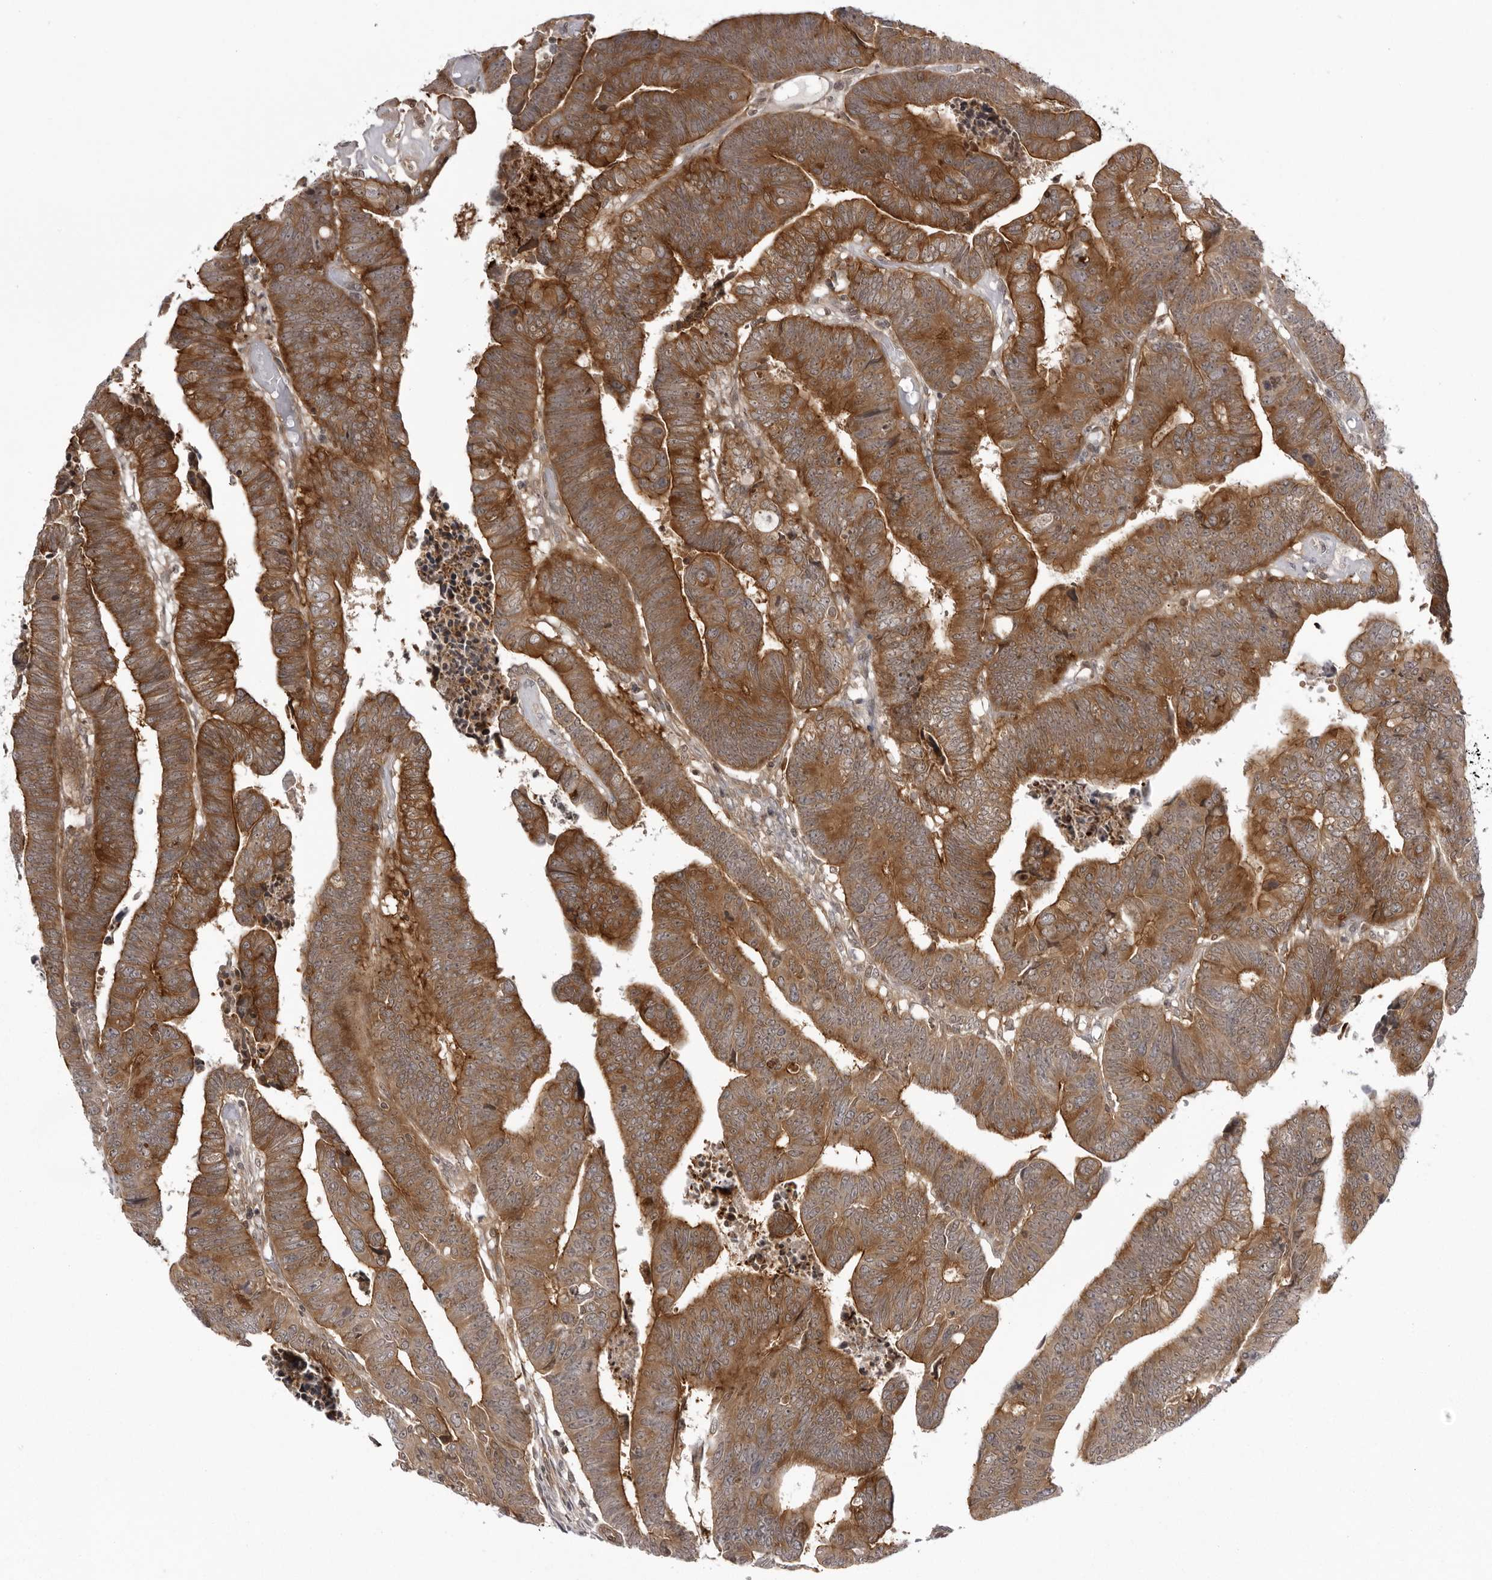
{"staining": {"intensity": "strong", "quantity": "25%-75%", "location": "cytoplasmic/membranous"}, "tissue": "colorectal cancer", "cell_type": "Tumor cells", "image_type": "cancer", "snomed": [{"axis": "morphology", "description": "Adenocarcinoma, NOS"}, {"axis": "topography", "description": "Rectum"}], "caption": "Adenocarcinoma (colorectal) was stained to show a protein in brown. There is high levels of strong cytoplasmic/membranous staining in about 25%-75% of tumor cells. (DAB (3,3'-diaminobenzidine) IHC, brown staining for protein, blue staining for nuclei).", "gene": "USP43", "patient": {"sex": "female", "age": 65}}